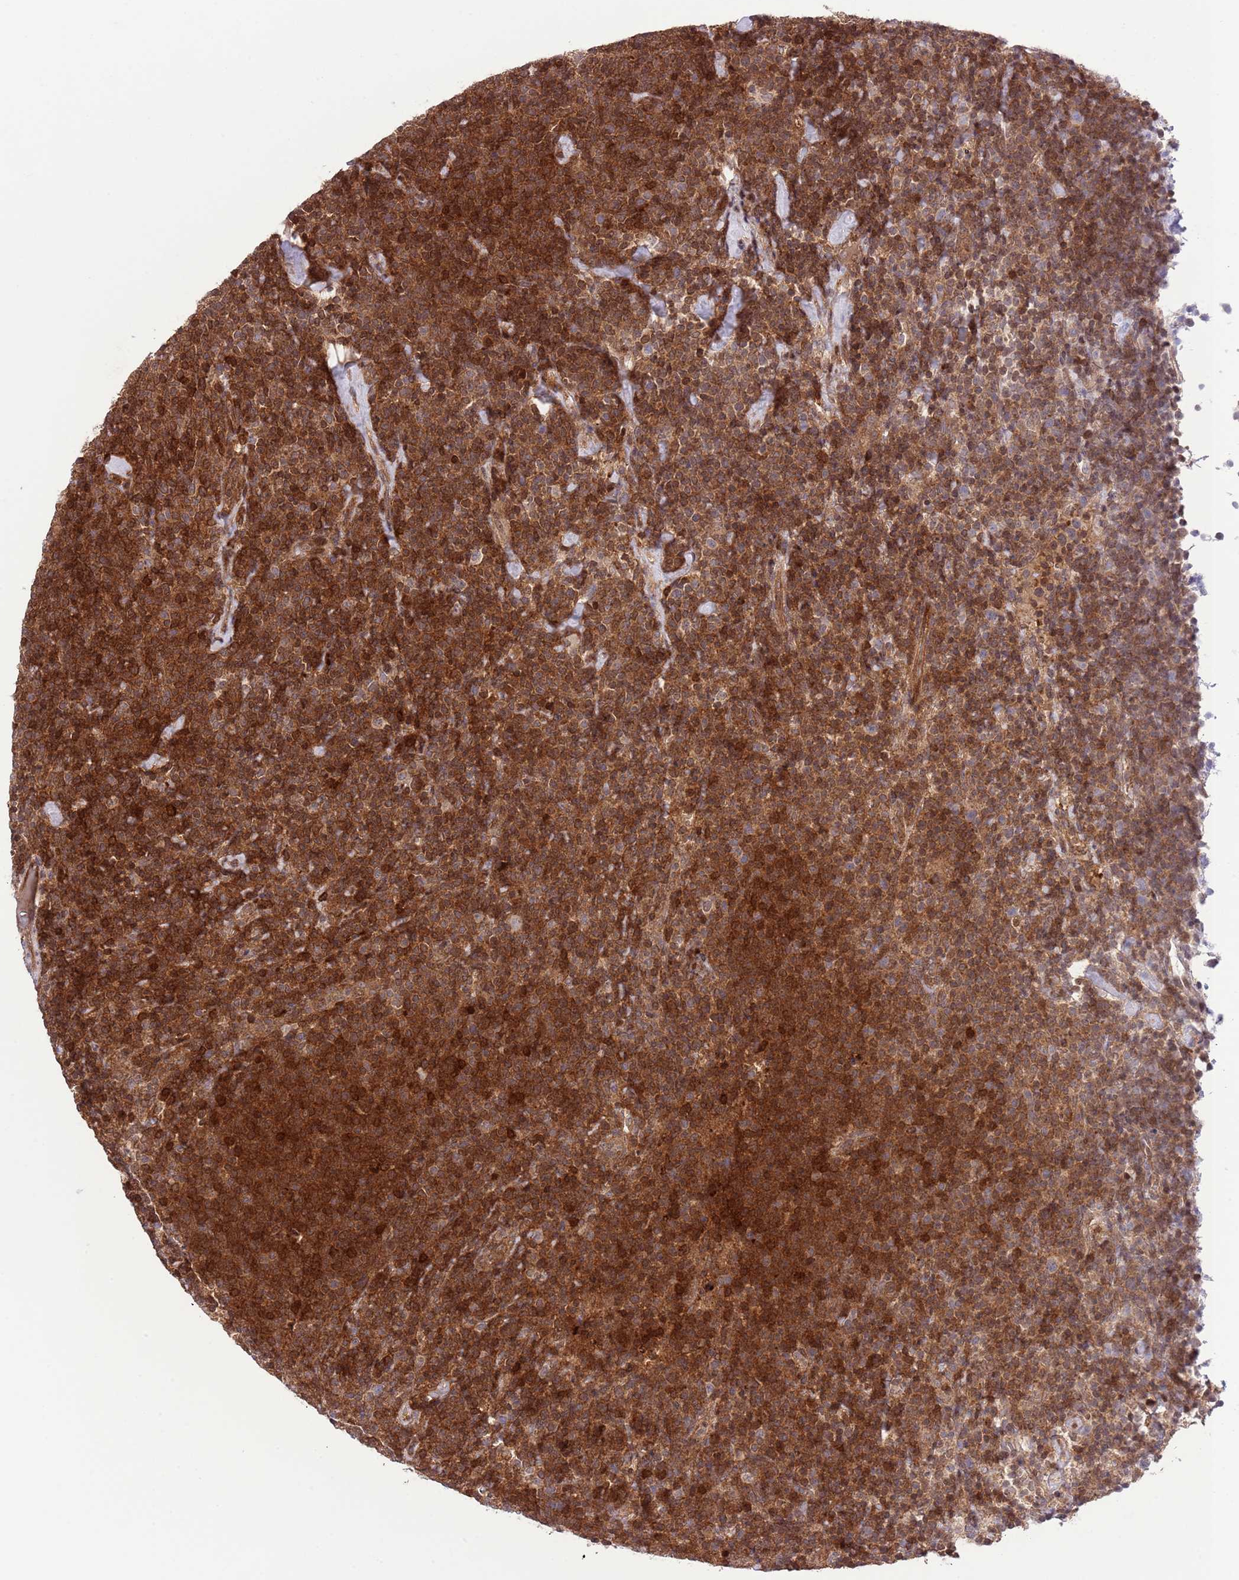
{"staining": {"intensity": "moderate", "quantity": ">75%", "location": "cytoplasmic/membranous,nuclear"}, "tissue": "lymphoma", "cell_type": "Tumor cells", "image_type": "cancer", "snomed": [{"axis": "morphology", "description": "Malignant lymphoma, non-Hodgkin's type, High grade"}, {"axis": "topography", "description": "Lymph node"}], "caption": "This is an image of immunohistochemistry staining of malignant lymphoma, non-Hodgkin's type (high-grade), which shows moderate staining in the cytoplasmic/membranous and nuclear of tumor cells.", "gene": "HDHD2", "patient": {"sex": "male", "age": 61}}